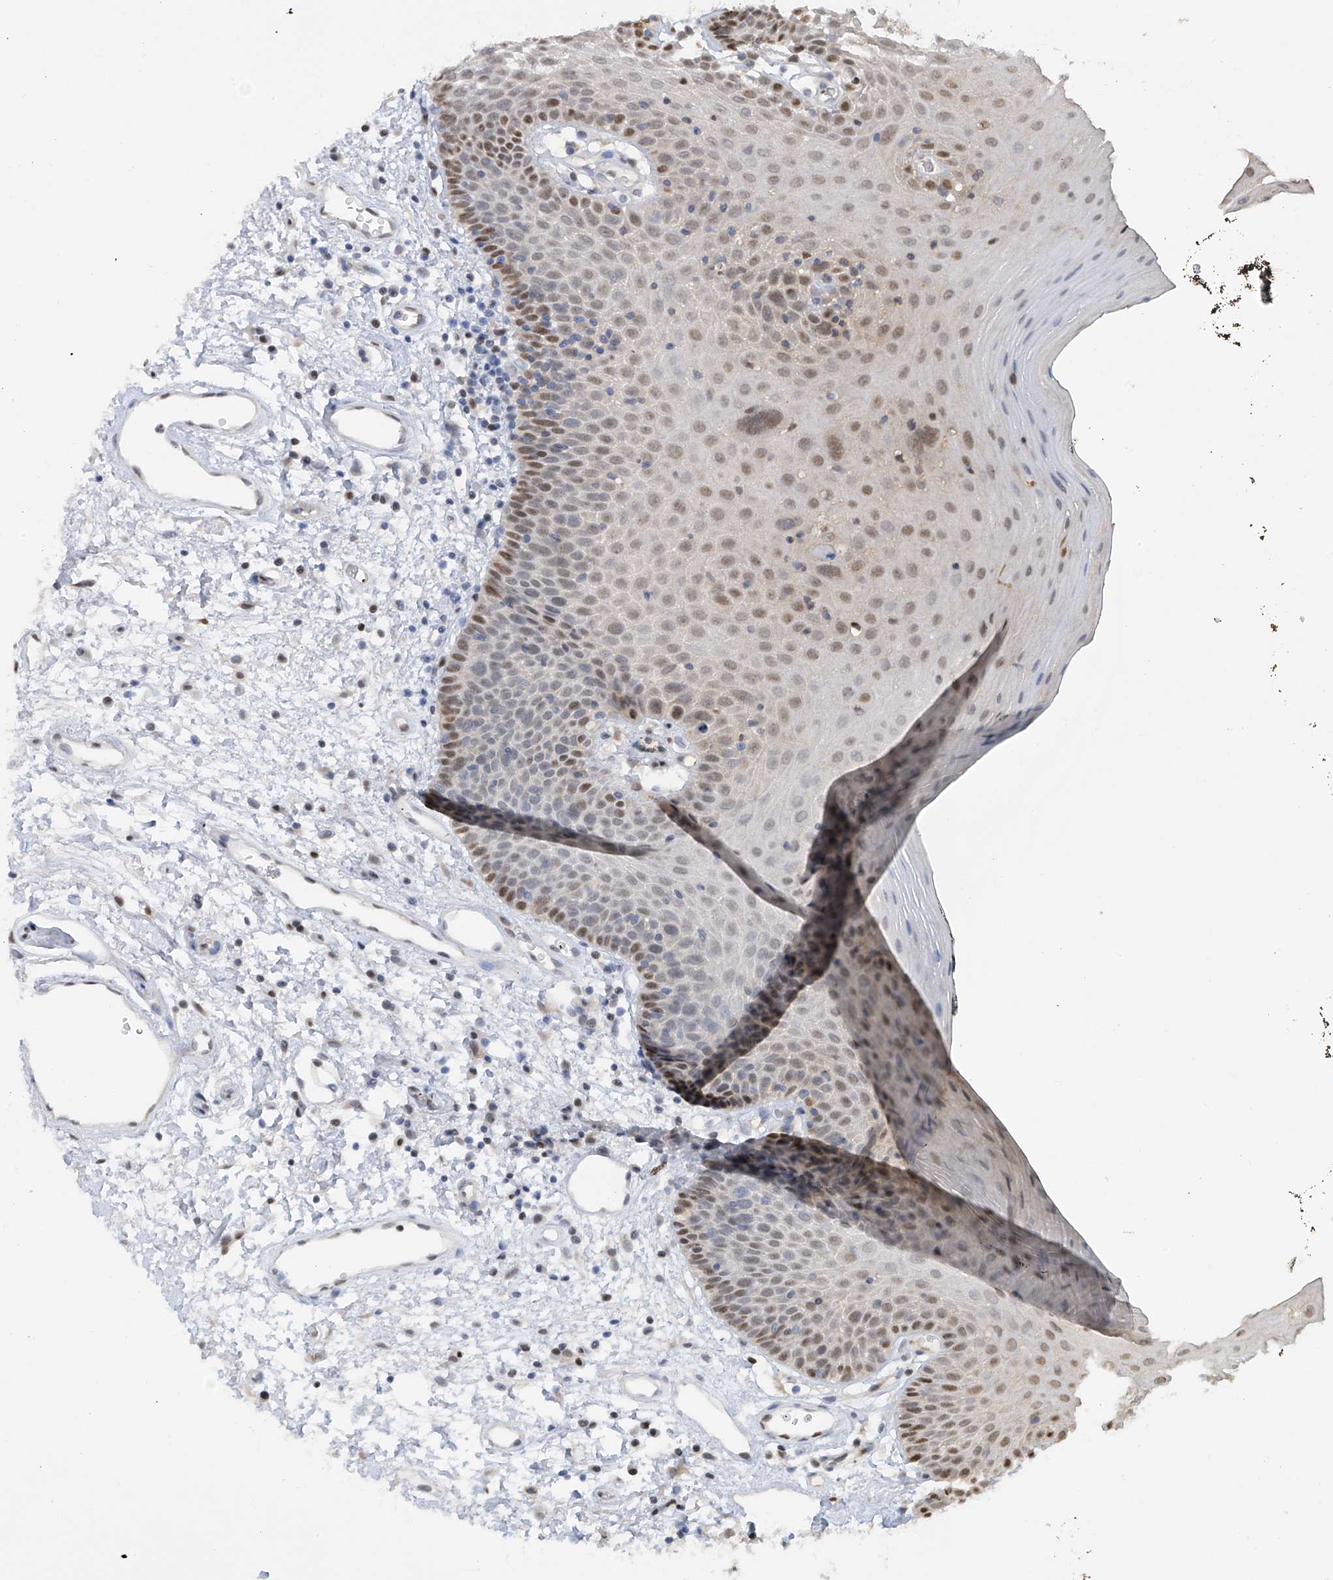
{"staining": {"intensity": "moderate", "quantity": "<25%", "location": "nuclear"}, "tissue": "oral mucosa", "cell_type": "Squamous epithelial cells", "image_type": "normal", "snomed": [{"axis": "morphology", "description": "Normal tissue, NOS"}, {"axis": "topography", "description": "Oral tissue"}], "caption": "DAB (3,3'-diaminobenzidine) immunohistochemical staining of normal human oral mucosa displays moderate nuclear protein positivity in about <25% of squamous epithelial cells.", "gene": "PMM1", "patient": {"sex": "male", "age": 74}}